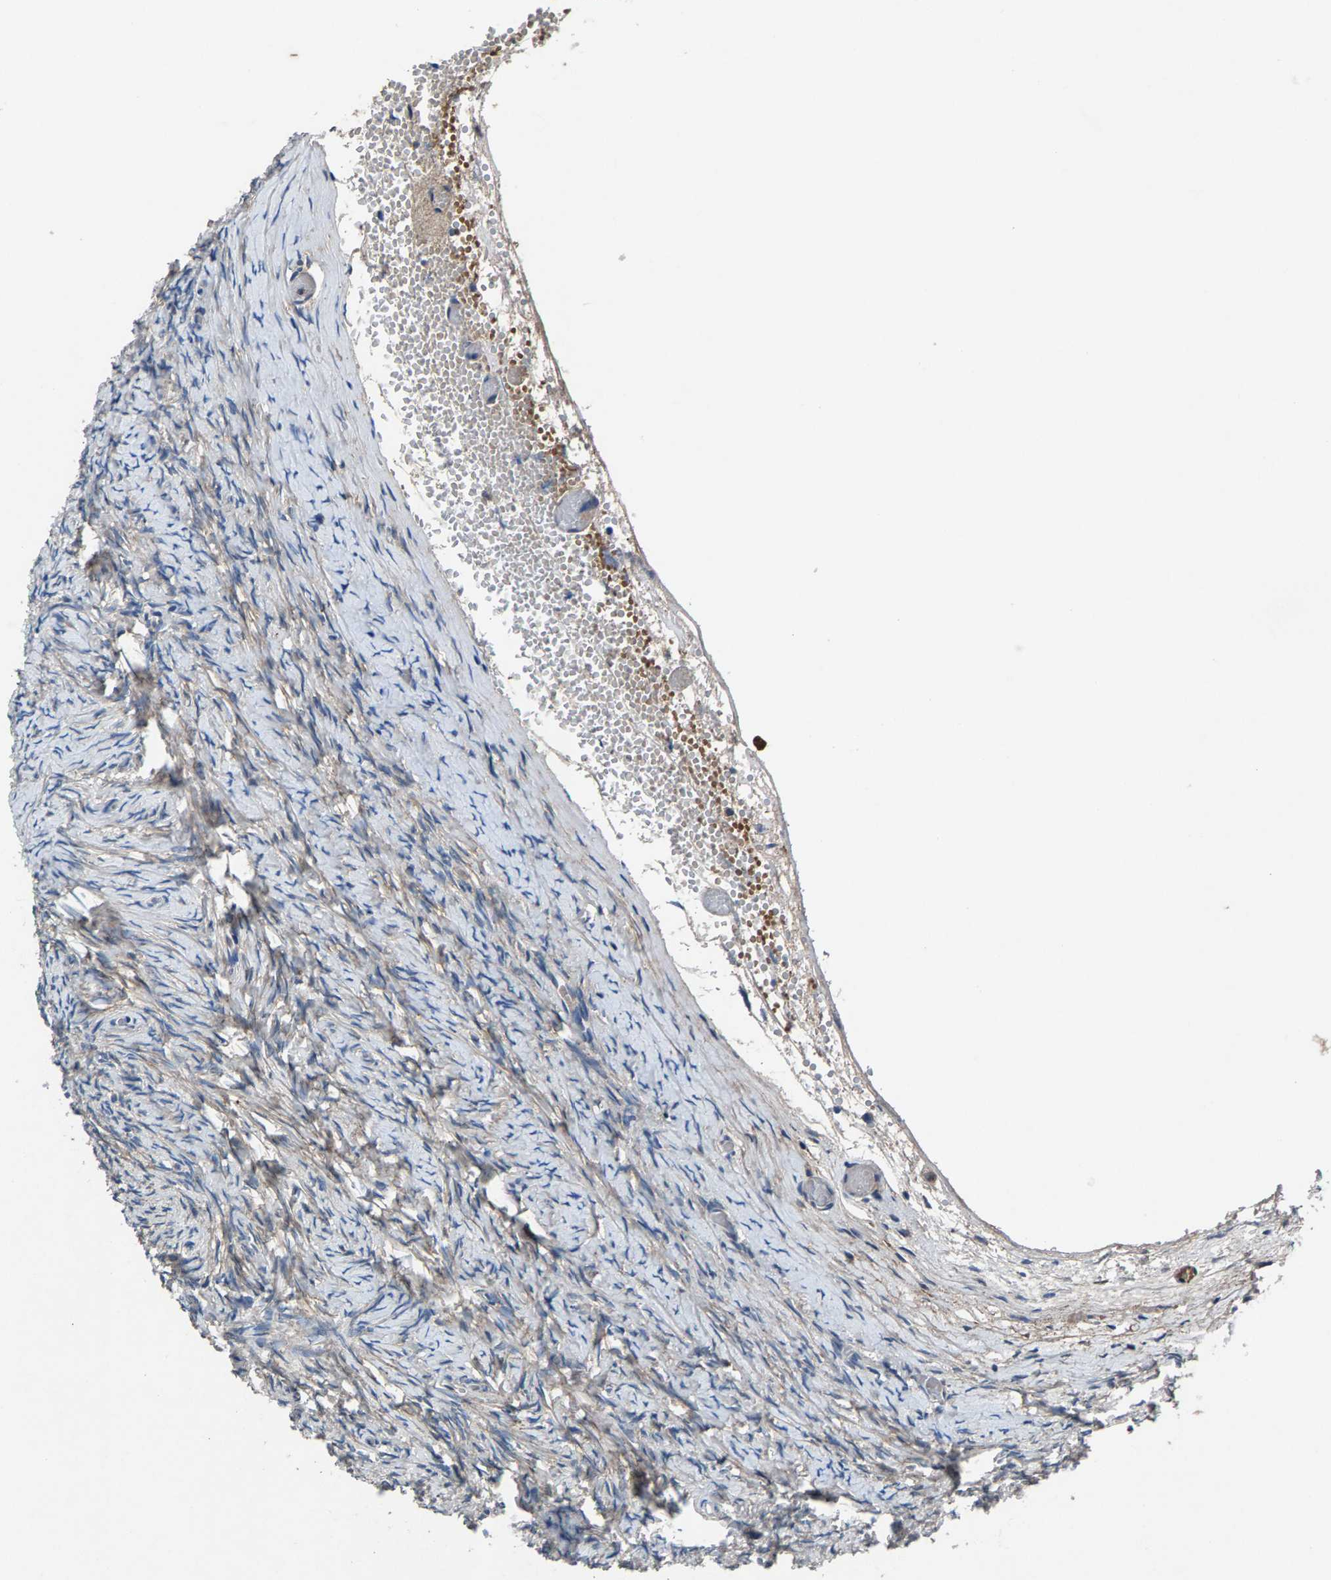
{"staining": {"intensity": "weak", "quantity": "<25%", "location": "cytoplasmic/membranous"}, "tissue": "ovary", "cell_type": "Ovarian stroma cells", "image_type": "normal", "snomed": [{"axis": "morphology", "description": "Normal tissue, NOS"}, {"axis": "topography", "description": "Ovary"}], "caption": "Immunohistochemistry (IHC) of normal ovary demonstrates no positivity in ovarian stroma cells.", "gene": "PRXL2C", "patient": {"sex": "female", "age": 27}}